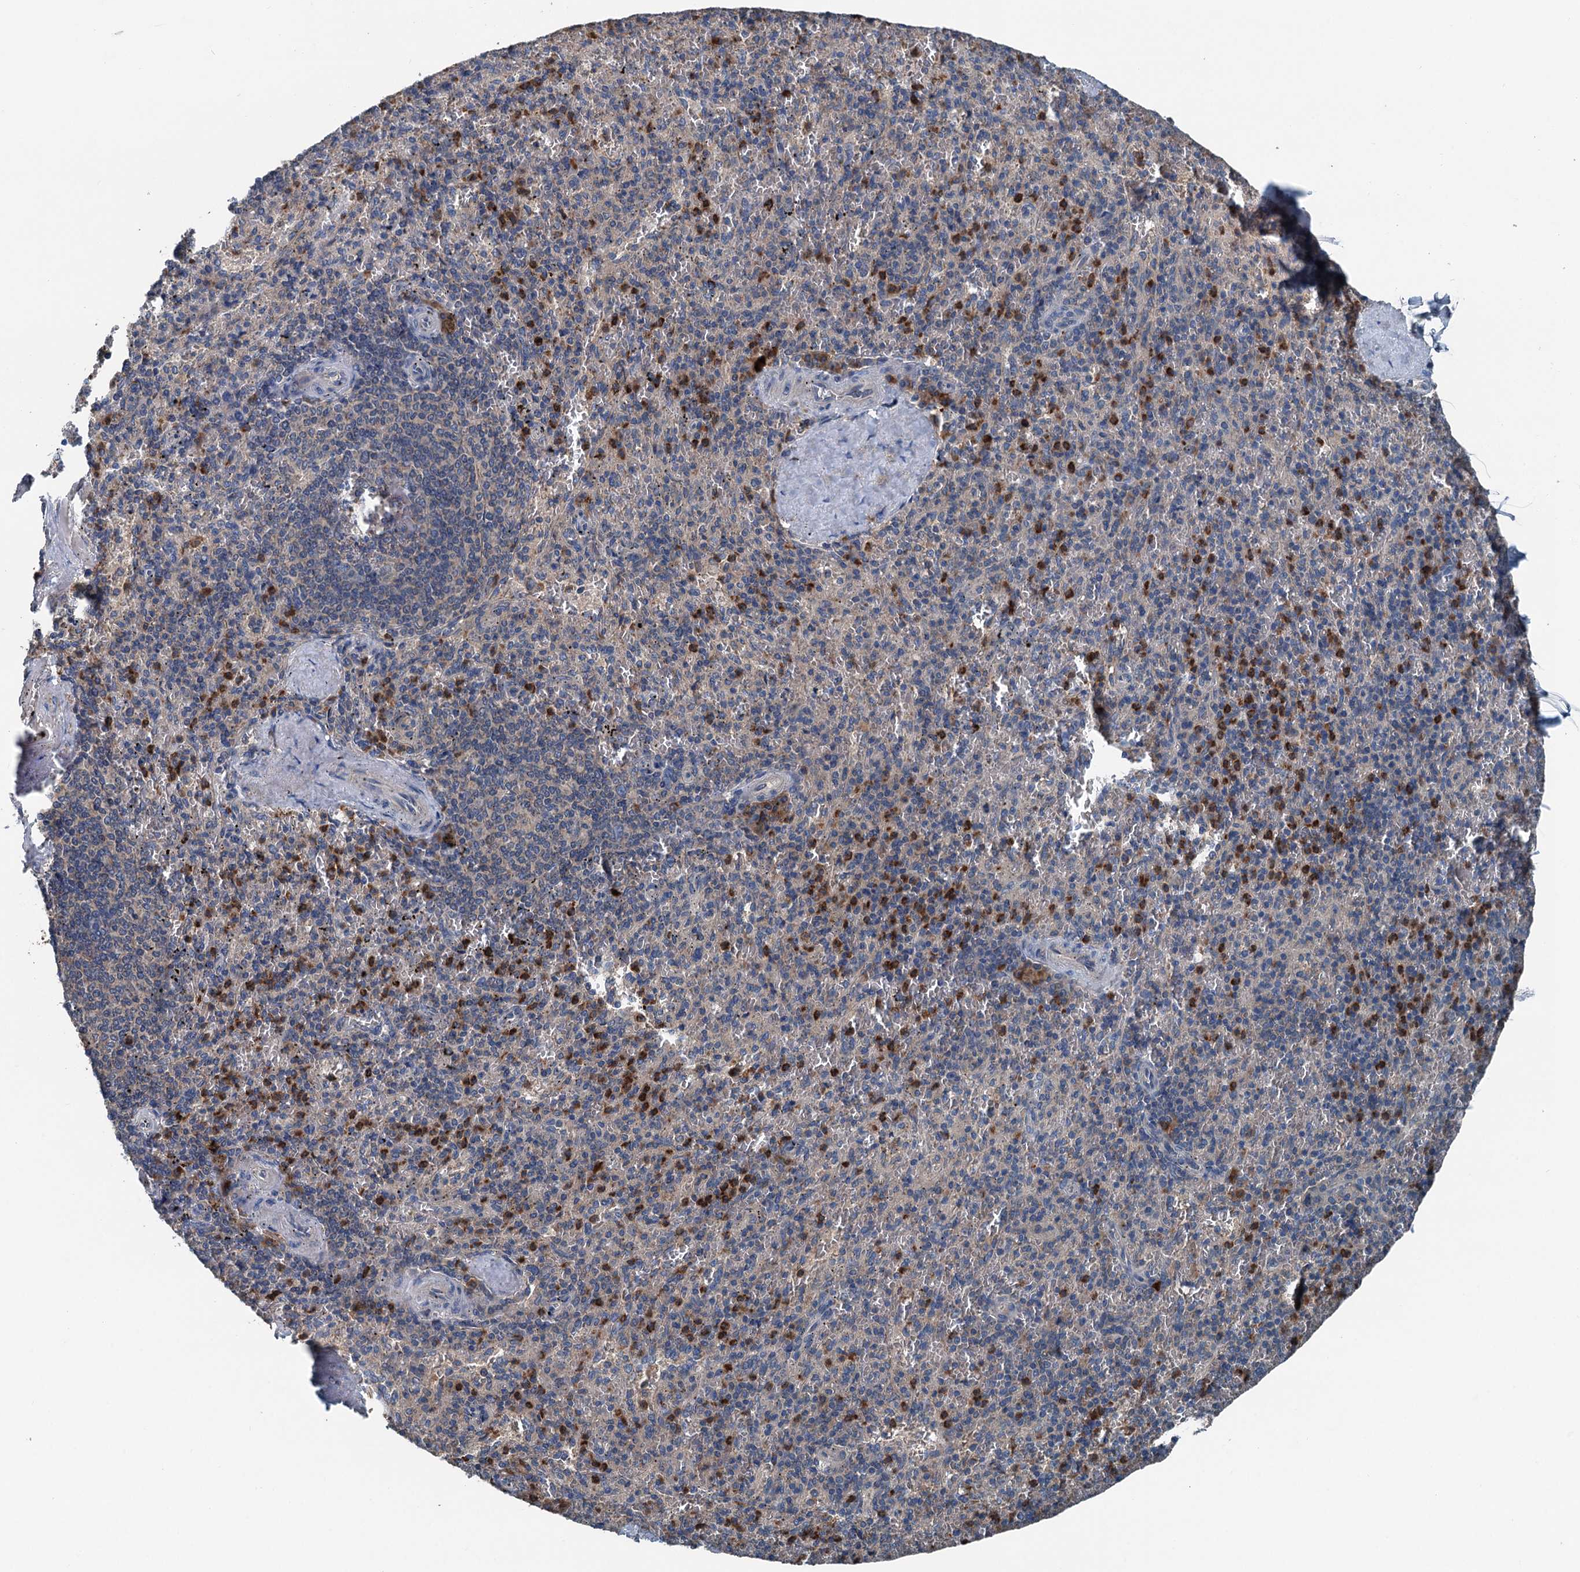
{"staining": {"intensity": "strong", "quantity": "25%-75%", "location": "cytoplasmic/membranous"}, "tissue": "spleen", "cell_type": "Cells in red pulp", "image_type": "normal", "snomed": [{"axis": "morphology", "description": "Normal tissue, NOS"}, {"axis": "topography", "description": "Spleen"}], "caption": "High-magnification brightfield microscopy of unremarkable spleen stained with DAB (brown) and counterstained with hematoxylin (blue). cells in red pulp exhibit strong cytoplasmic/membranous positivity is seen in about25%-75% of cells. (Brightfield microscopy of DAB IHC at high magnification).", "gene": "PDSS1", "patient": {"sex": "male", "age": 82}}